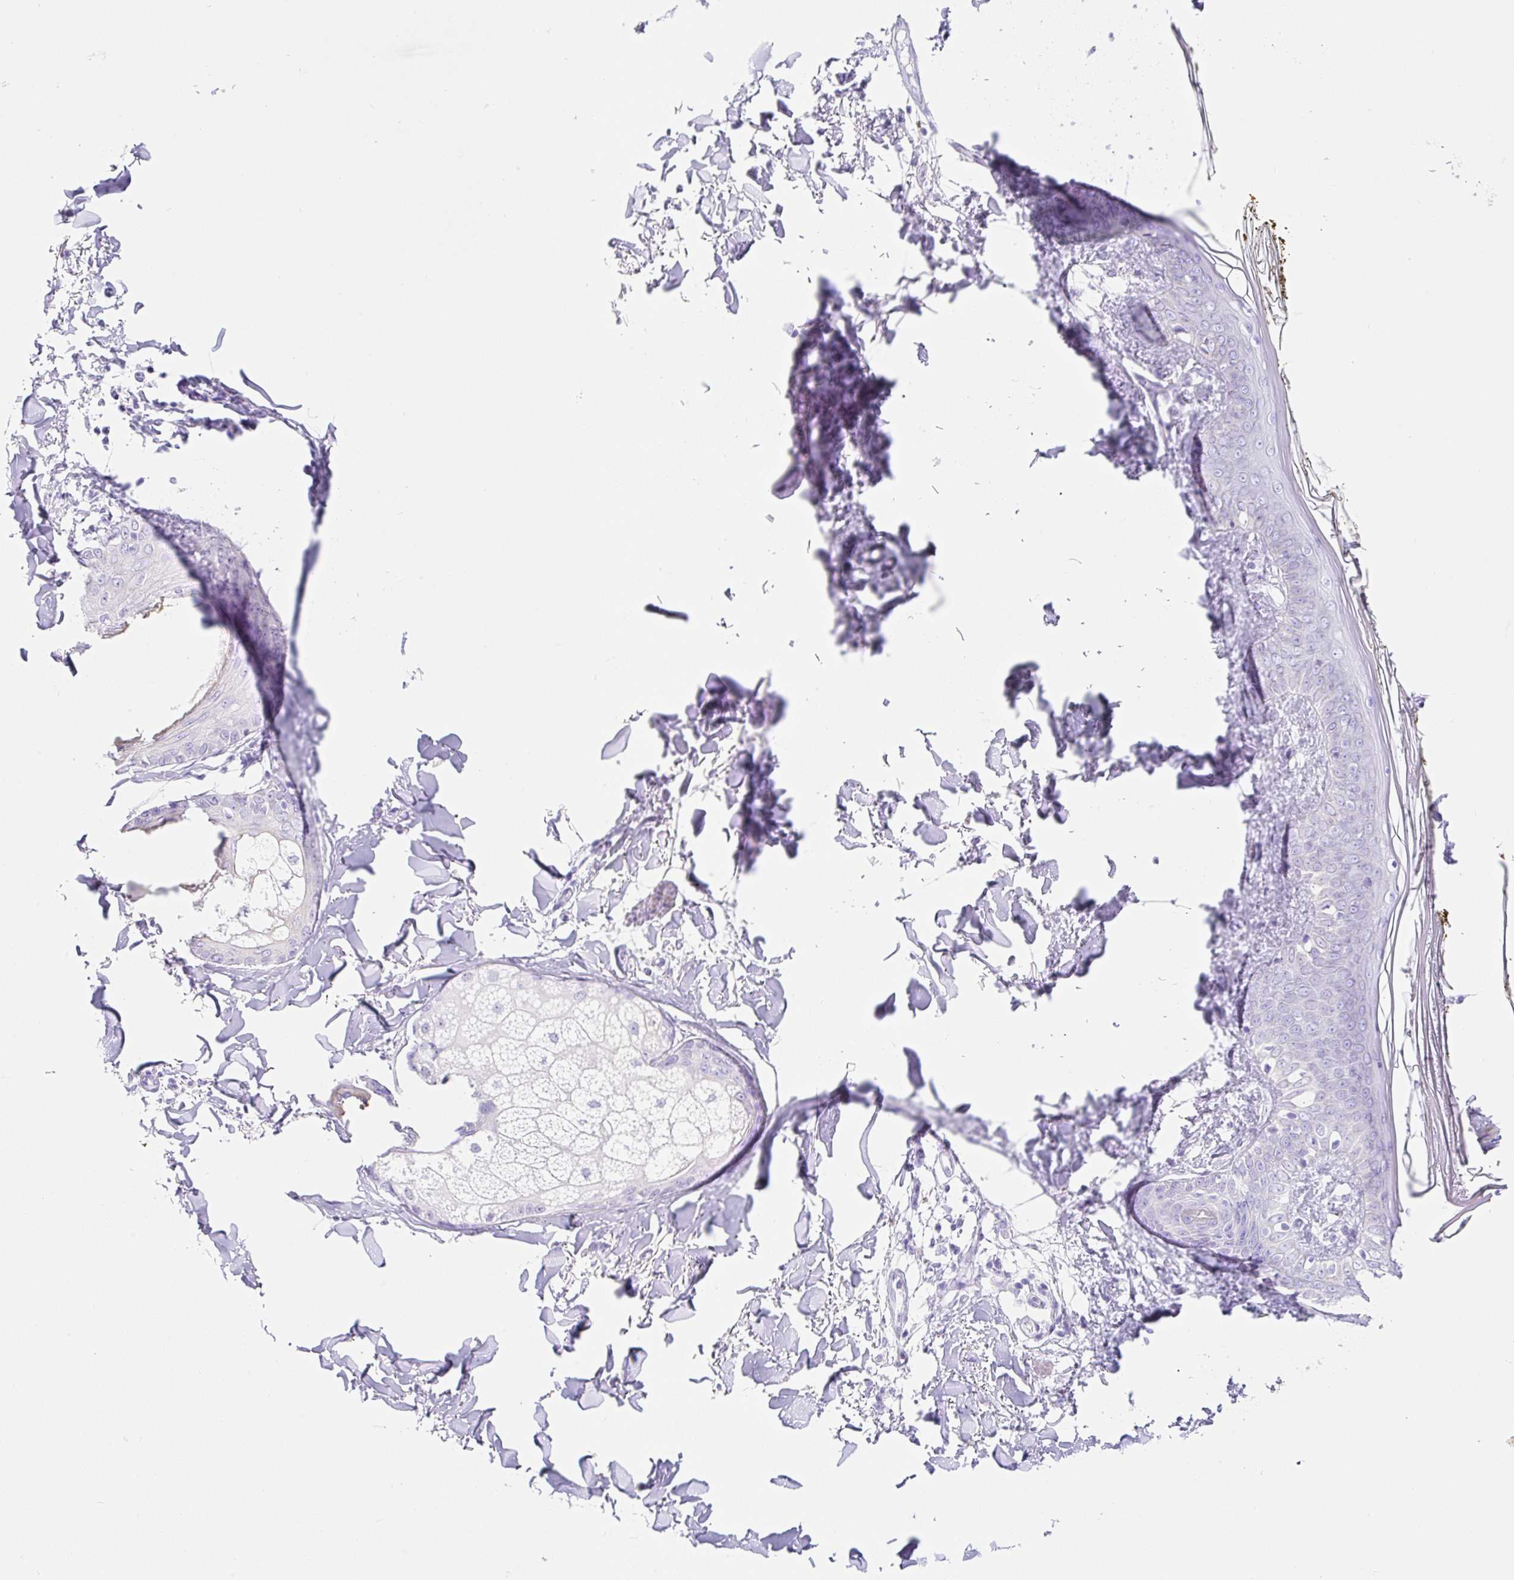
{"staining": {"intensity": "negative", "quantity": "none", "location": "none"}, "tissue": "skin", "cell_type": "Fibroblasts", "image_type": "normal", "snomed": [{"axis": "morphology", "description": "Normal tissue, NOS"}, {"axis": "topography", "description": "Skin"}], "caption": "IHC histopathology image of normal skin: human skin stained with DAB (3,3'-diaminobenzidine) shows no significant protein staining in fibroblasts. (Brightfield microscopy of DAB immunohistochemistry at high magnification).", "gene": "CLDND2", "patient": {"sex": "female", "age": 34}}